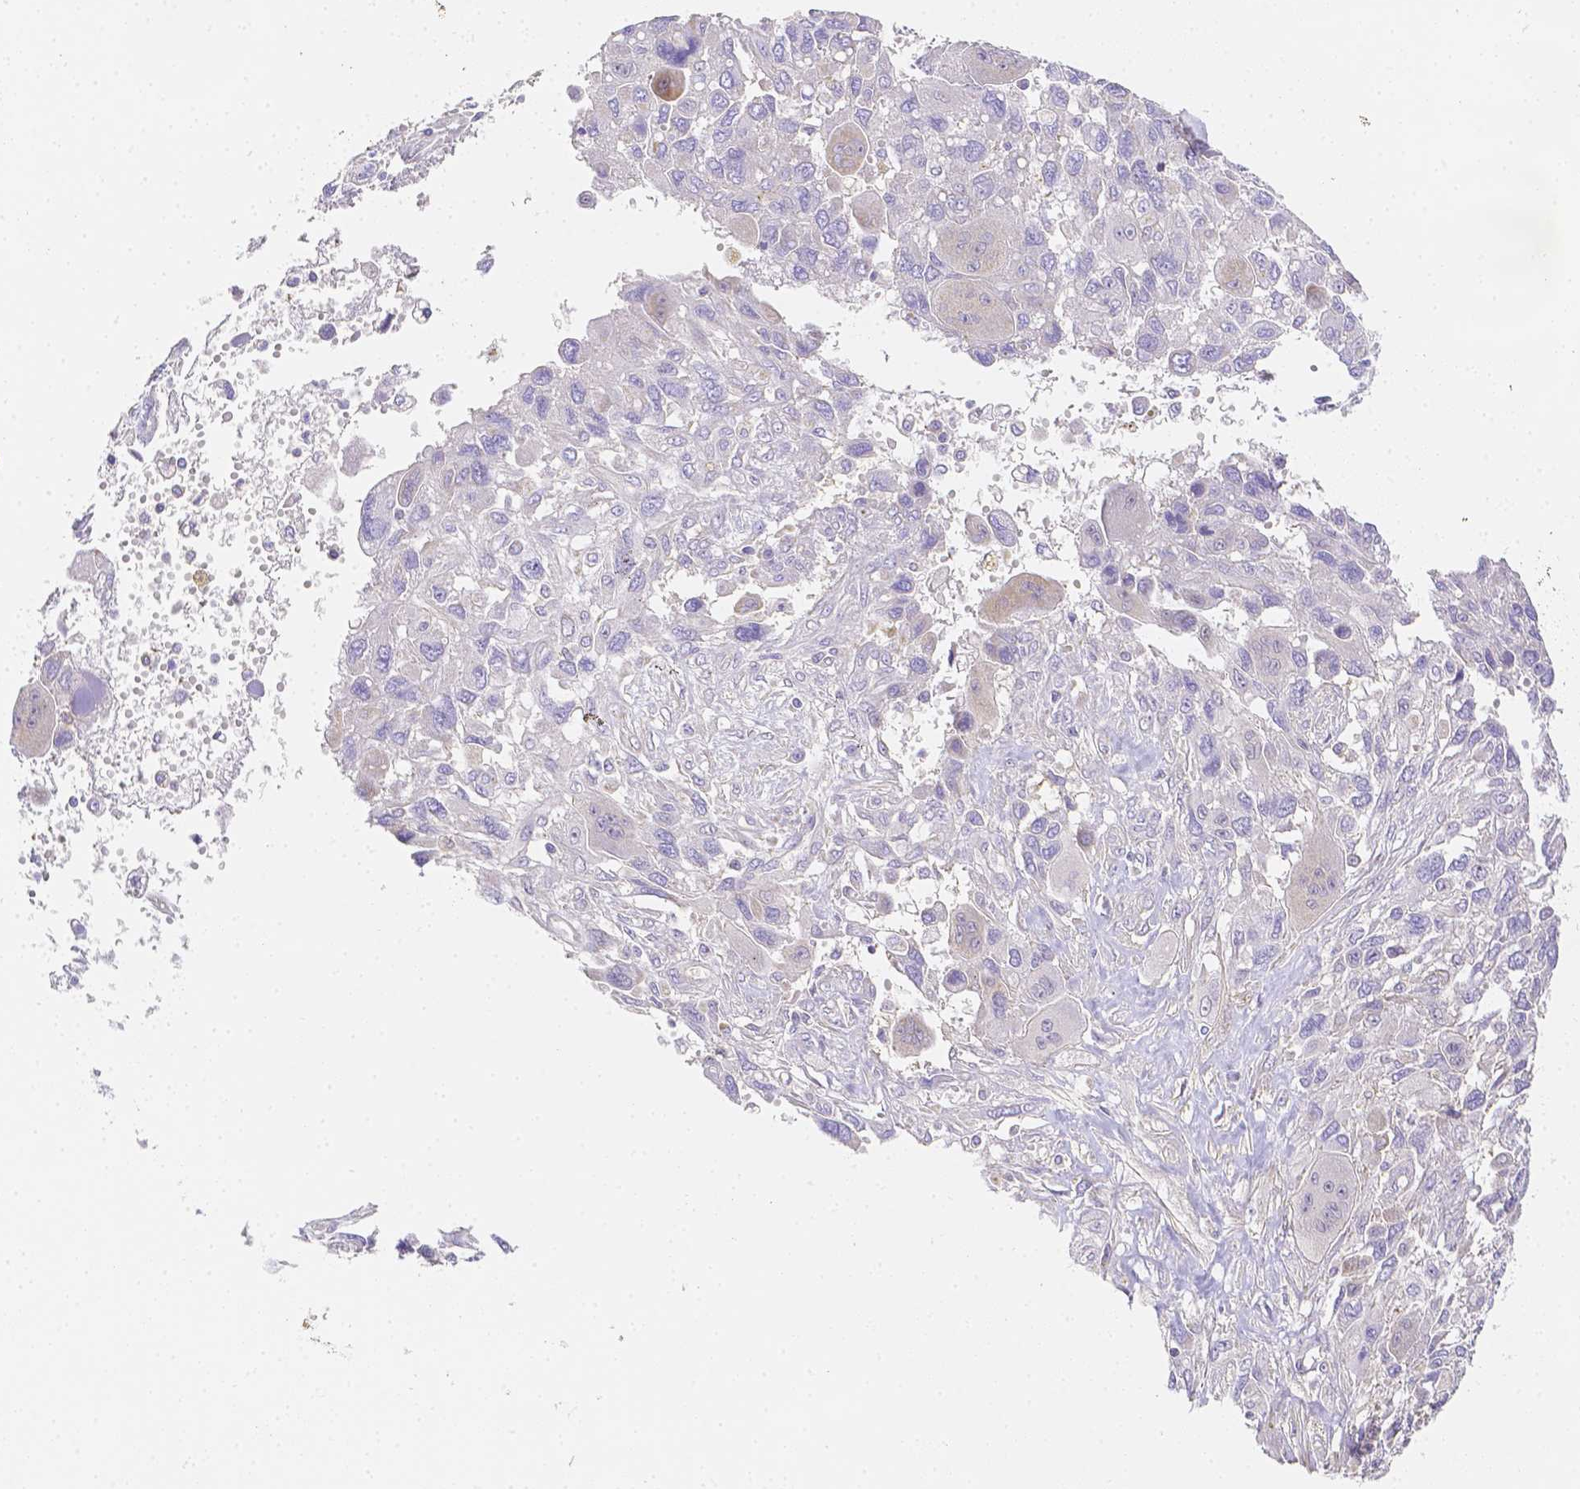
{"staining": {"intensity": "negative", "quantity": "none", "location": "none"}, "tissue": "pancreatic cancer", "cell_type": "Tumor cells", "image_type": "cancer", "snomed": [{"axis": "morphology", "description": "Adenocarcinoma, NOS"}, {"axis": "topography", "description": "Pancreas"}], "caption": "DAB immunohistochemical staining of pancreatic adenocarcinoma displays no significant positivity in tumor cells.", "gene": "ASAH2", "patient": {"sex": "female", "age": 47}}